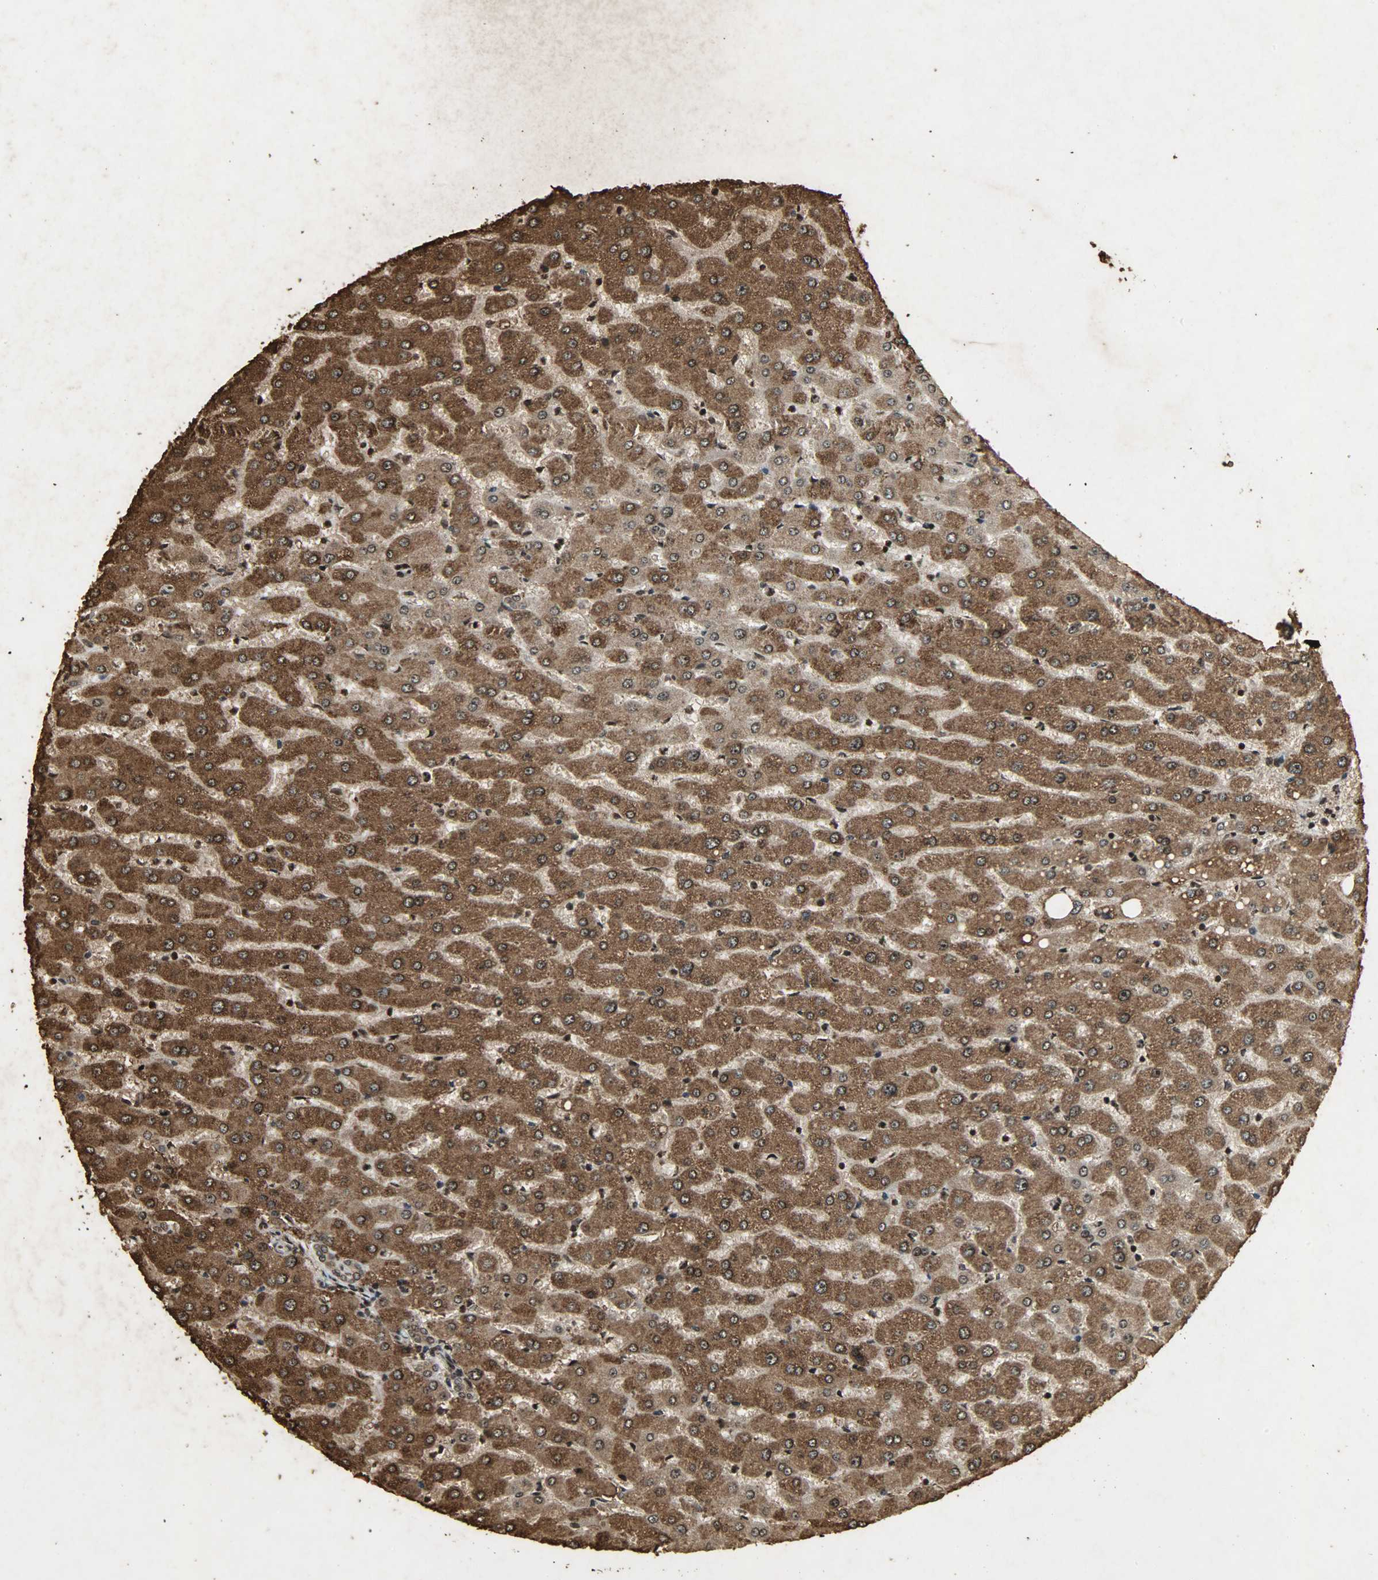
{"staining": {"intensity": "weak", "quantity": ">75%", "location": "cytoplasmic/membranous,nuclear"}, "tissue": "liver", "cell_type": "Cholangiocytes", "image_type": "normal", "snomed": [{"axis": "morphology", "description": "Normal tissue, NOS"}, {"axis": "morphology", "description": "Fibrosis, NOS"}, {"axis": "topography", "description": "Liver"}], "caption": "This histopathology image reveals IHC staining of unremarkable liver, with low weak cytoplasmic/membranous,nuclear positivity in approximately >75% of cholangiocytes.", "gene": "PPP3R1", "patient": {"sex": "female", "age": 29}}